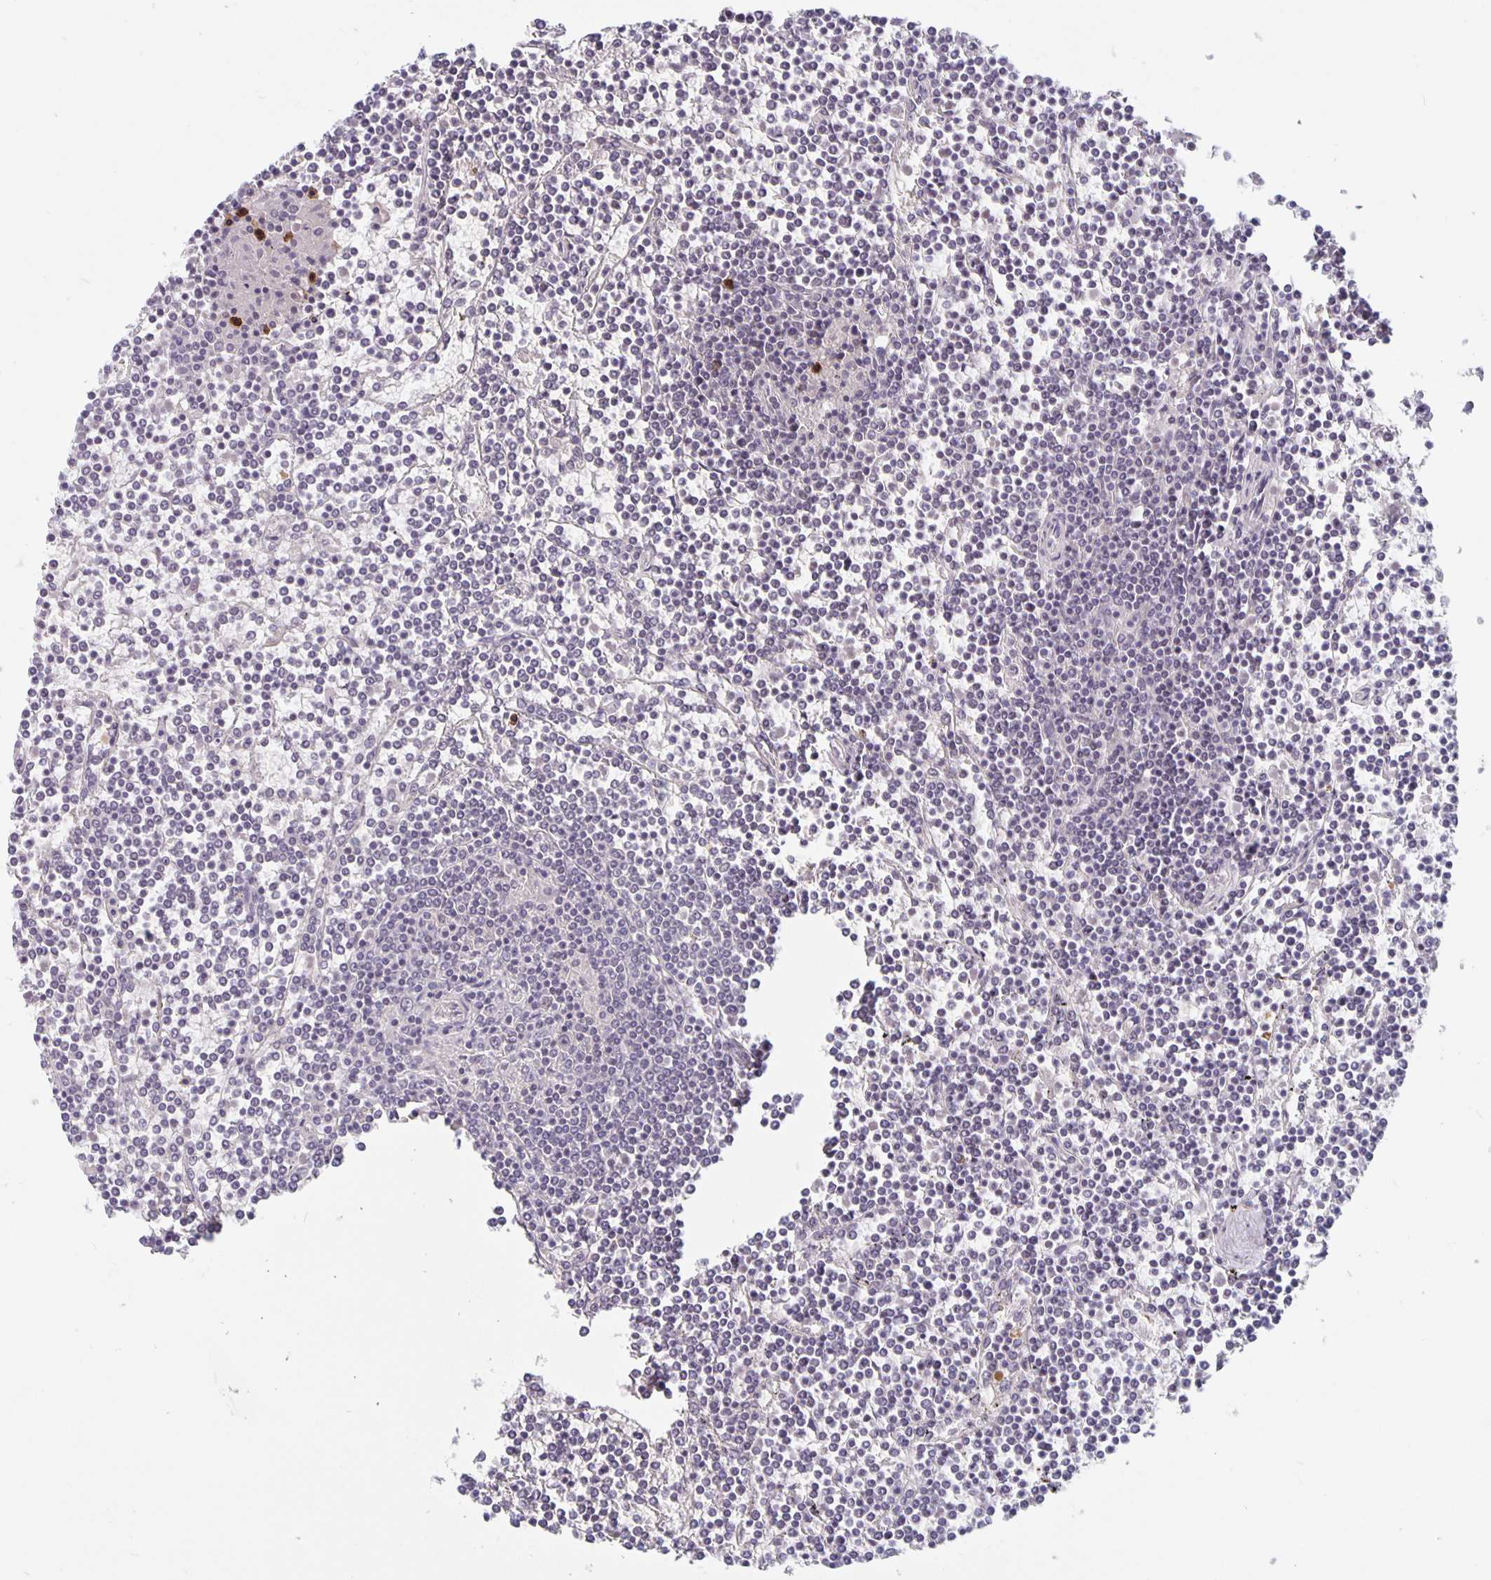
{"staining": {"intensity": "negative", "quantity": "none", "location": "none"}, "tissue": "lymphoma", "cell_type": "Tumor cells", "image_type": "cancer", "snomed": [{"axis": "morphology", "description": "Malignant lymphoma, non-Hodgkin's type, Low grade"}, {"axis": "topography", "description": "Spleen"}], "caption": "DAB immunohistochemical staining of human lymphoma reveals no significant staining in tumor cells.", "gene": "ZNF691", "patient": {"sex": "female", "age": 19}}